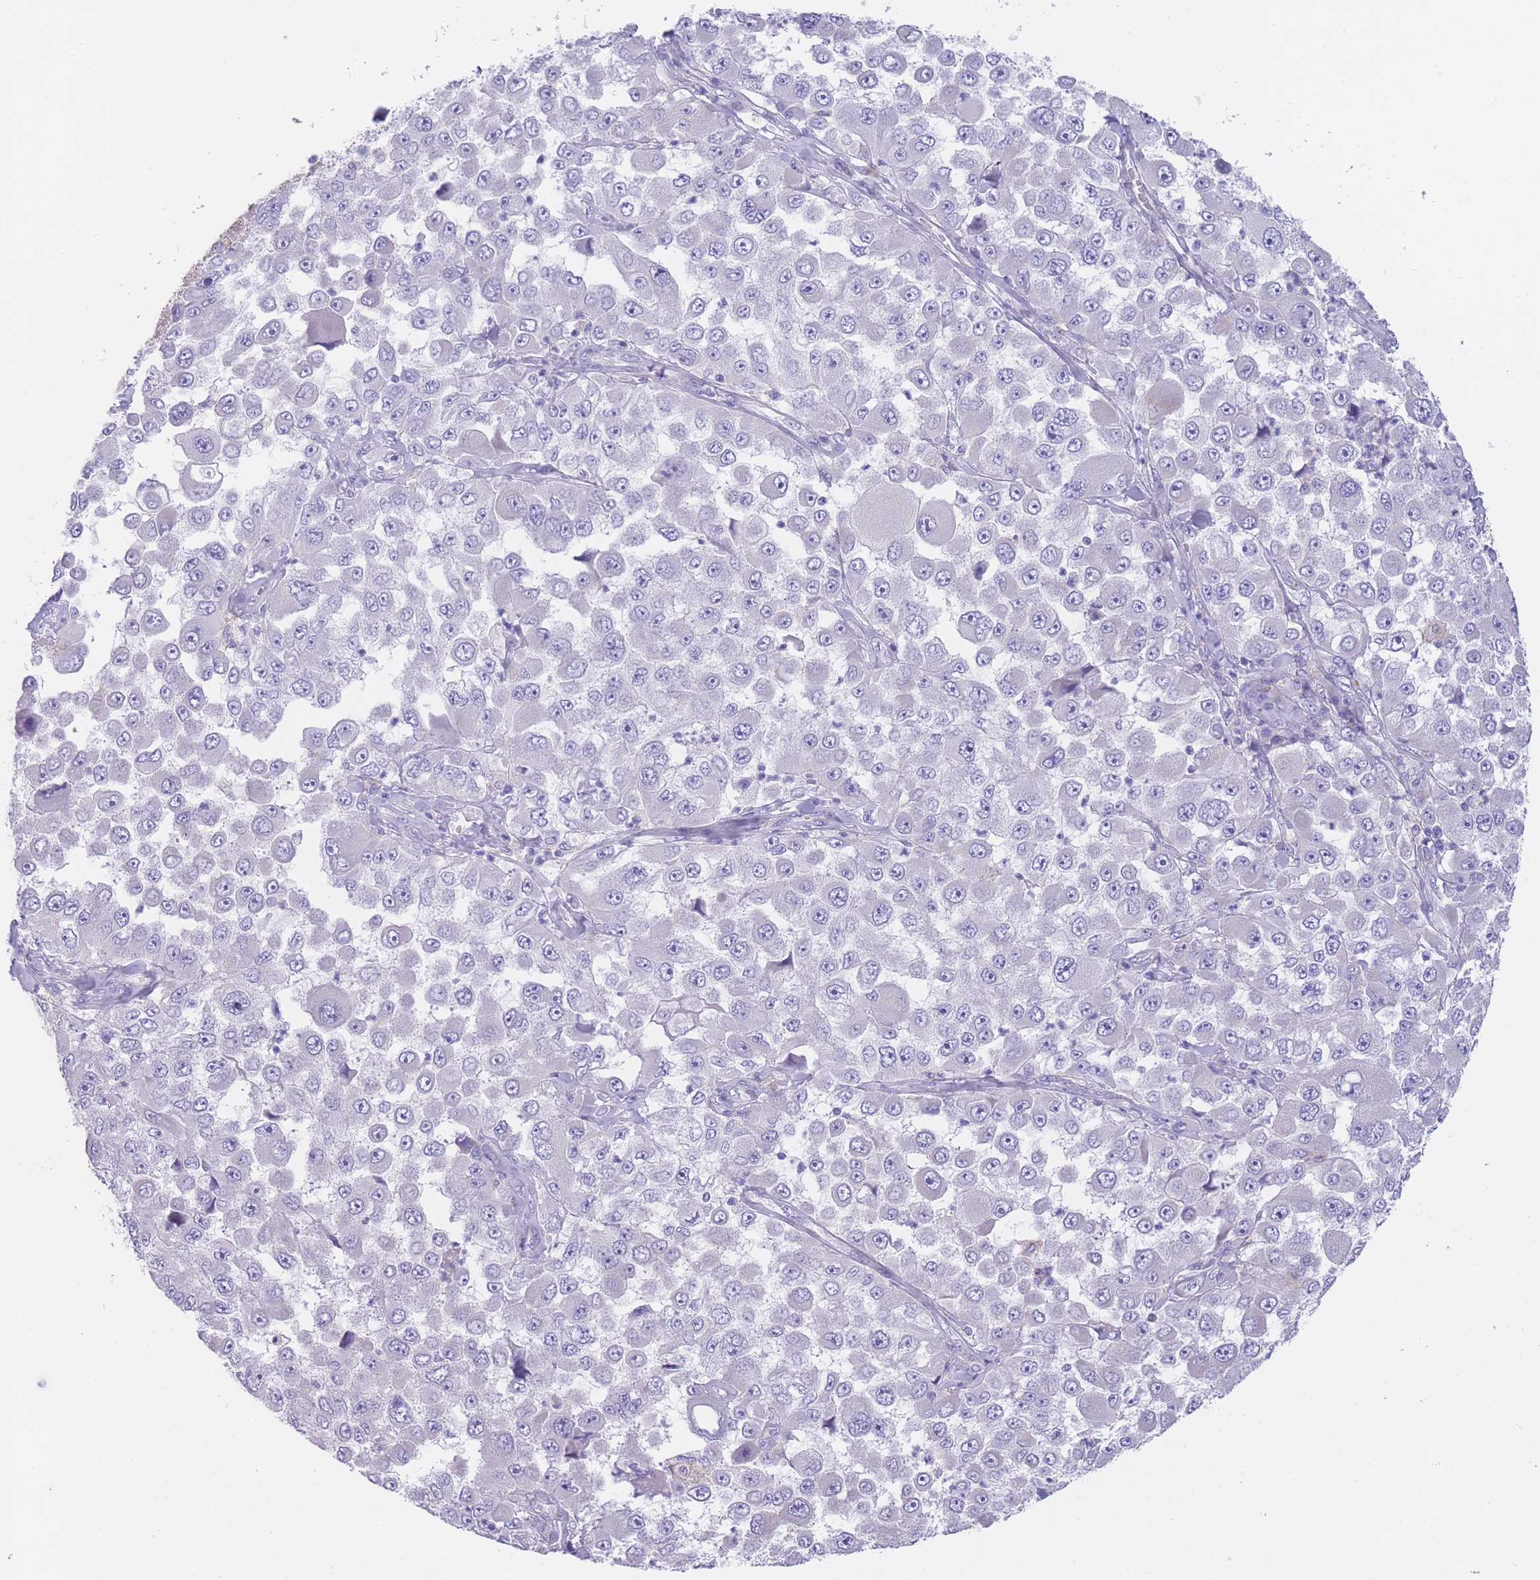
{"staining": {"intensity": "negative", "quantity": "none", "location": "none"}, "tissue": "melanoma", "cell_type": "Tumor cells", "image_type": "cancer", "snomed": [{"axis": "morphology", "description": "Malignant melanoma, Metastatic site"}, {"axis": "topography", "description": "Lymph node"}], "caption": "Human malignant melanoma (metastatic site) stained for a protein using IHC displays no staining in tumor cells.", "gene": "LDB3", "patient": {"sex": "male", "age": 62}}